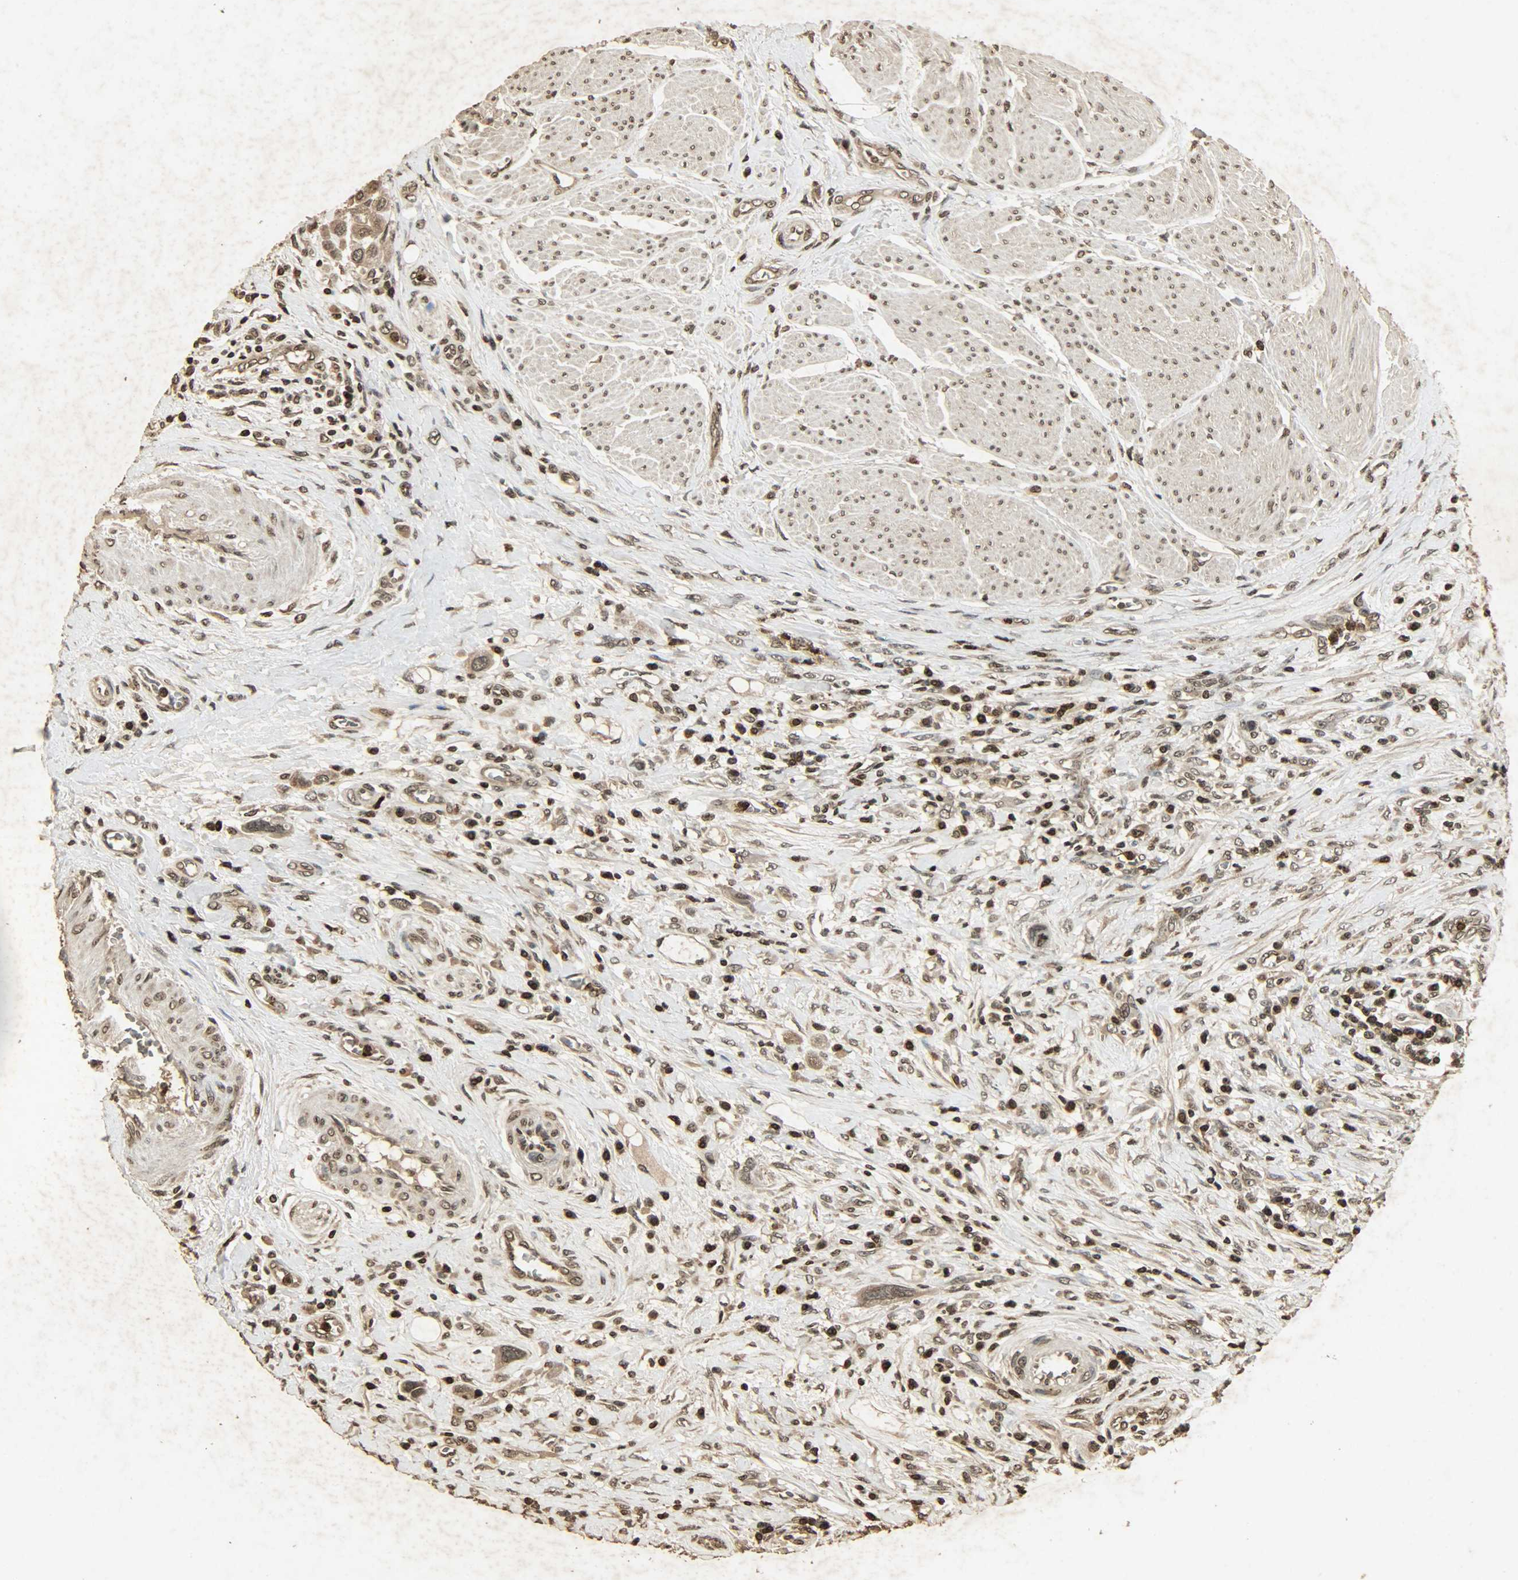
{"staining": {"intensity": "moderate", "quantity": ">75%", "location": "cytoplasmic/membranous,nuclear"}, "tissue": "urothelial cancer", "cell_type": "Tumor cells", "image_type": "cancer", "snomed": [{"axis": "morphology", "description": "Urothelial carcinoma, High grade"}, {"axis": "topography", "description": "Urinary bladder"}], "caption": "Urothelial carcinoma (high-grade) tissue shows moderate cytoplasmic/membranous and nuclear expression in about >75% of tumor cells", "gene": "PPP3R1", "patient": {"sex": "male", "age": 50}}